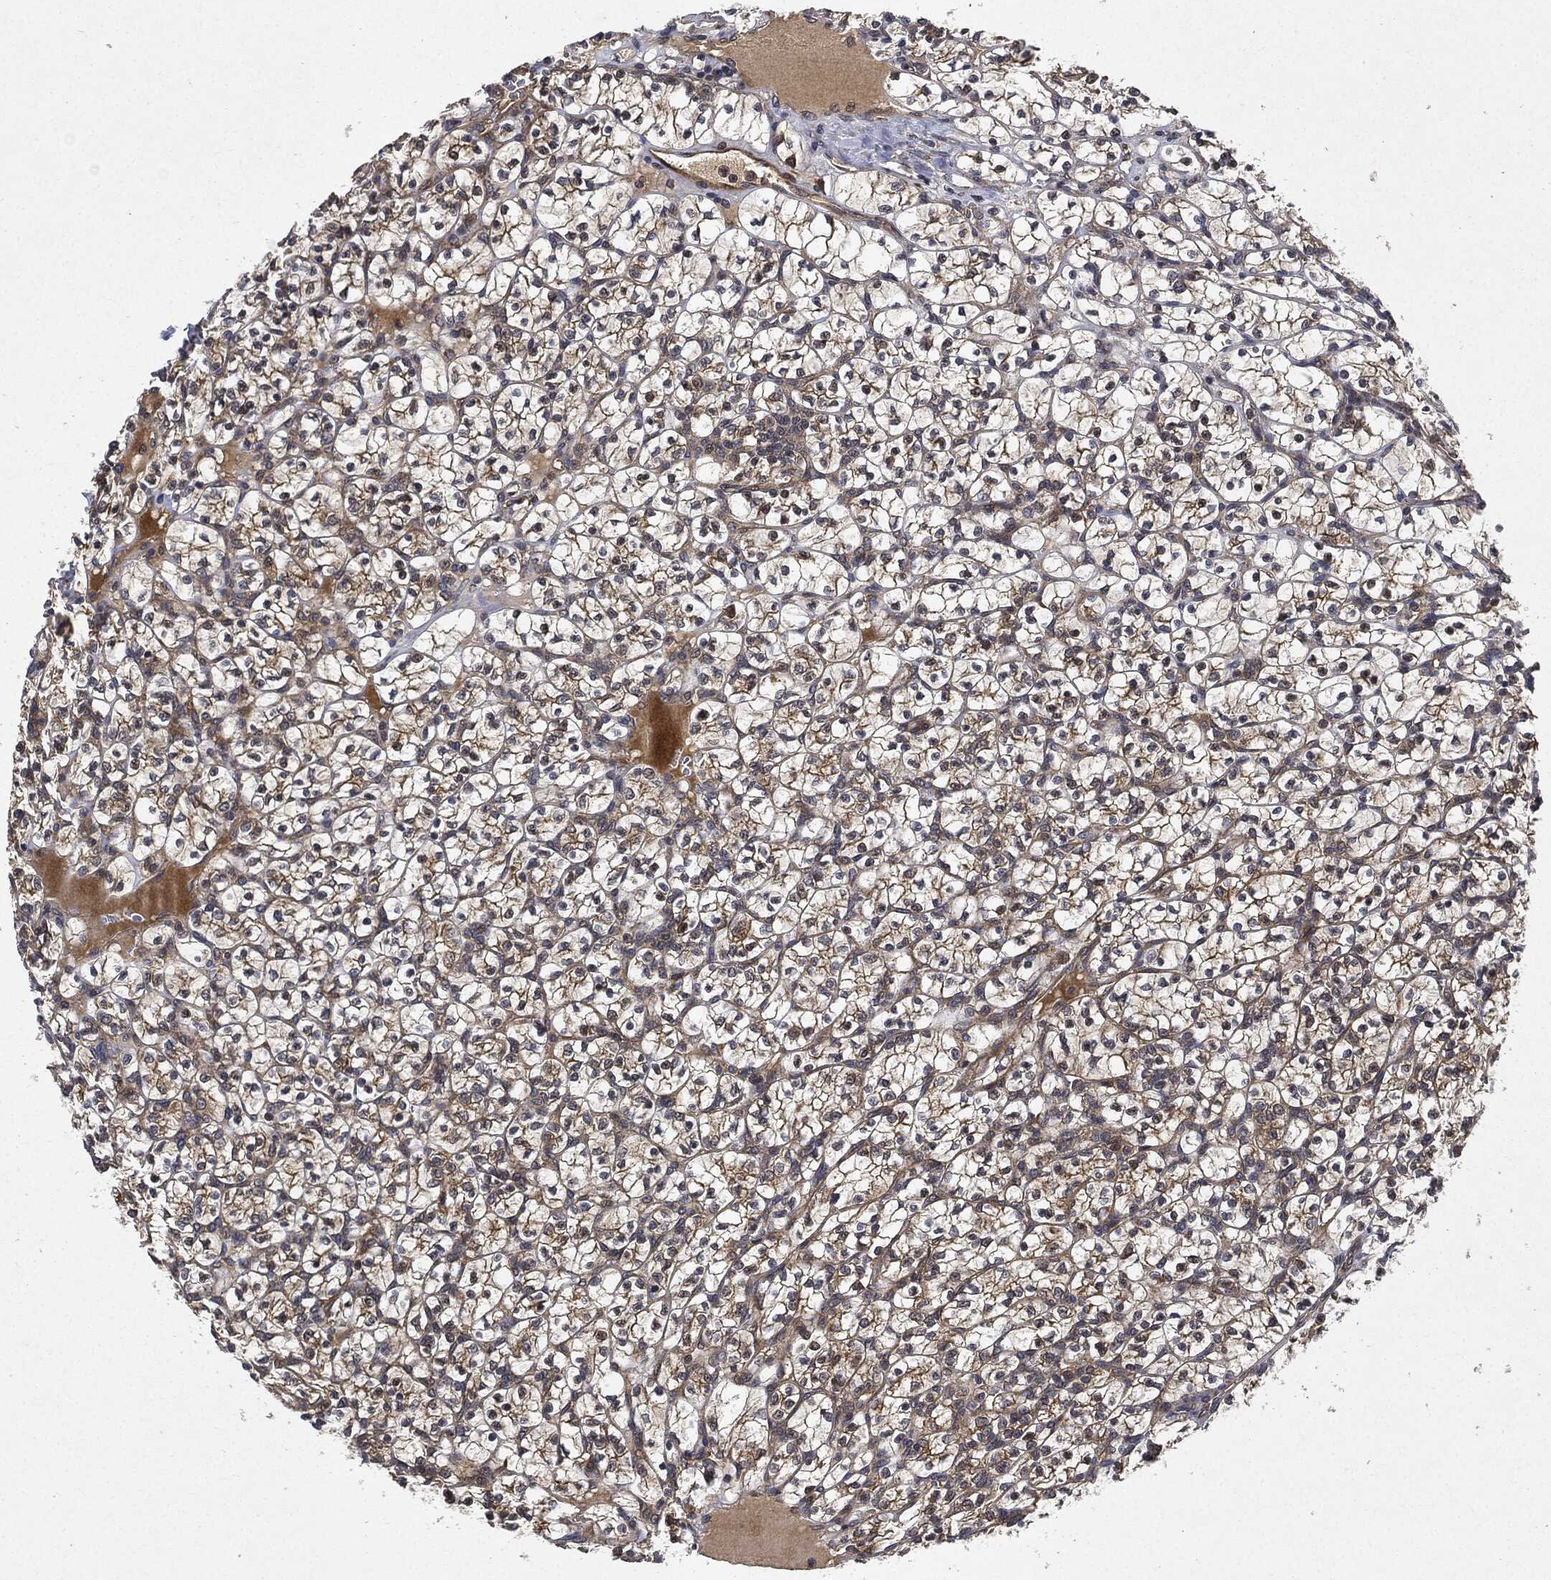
{"staining": {"intensity": "moderate", "quantity": "25%-75%", "location": "cytoplasmic/membranous"}, "tissue": "renal cancer", "cell_type": "Tumor cells", "image_type": "cancer", "snomed": [{"axis": "morphology", "description": "Adenocarcinoma, NOS"}, {"axis": "topography", "description": "Kidney"}], "caption": "This micrograph displays renal cancer stained with IHC to label a protein in brown. The cytoplasmic/membranous of tumor cells show moderate positivity for the protein. Nuclei are counter-stained blue.", "gene": "MLST8", "patient": {"sex": "female", "age": 89}}